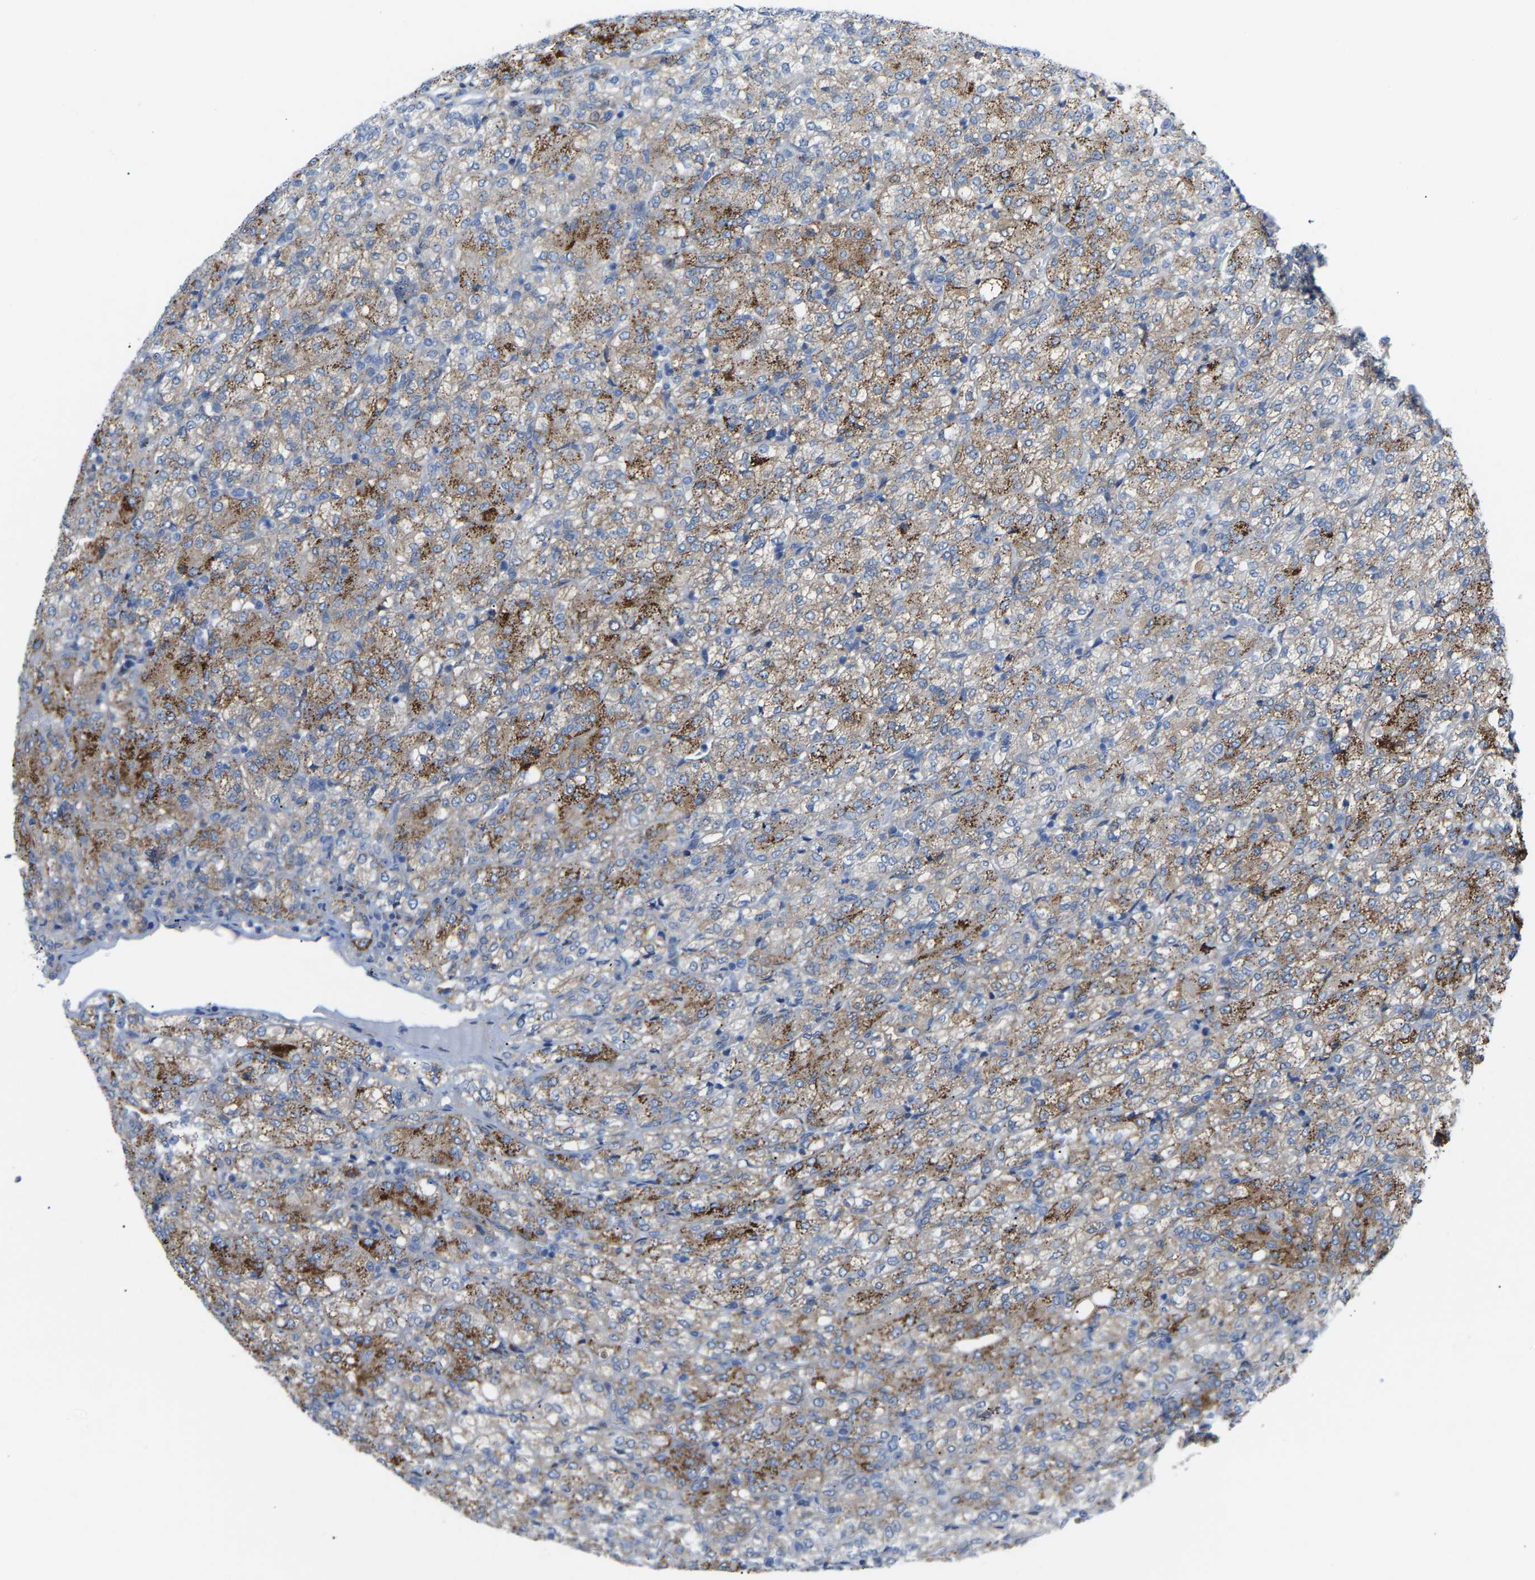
{"staining": {"intensity": "moderate", "quantity": ">75%", "location": "cytoplasmic/membranous"}, "tissue": "renal cancer", "cell_type": "Tumor cells", "image_type": "cancer", "snomed": [{"axis": "morphology", "description": "Adenocarcinoma, NOS"}, {"axis": "topography", "description": "Kidney"}], "caption": "Immunohistochemistry (IHC) micrograph of neoplastic tissue: human adenocarcinoma (renal) stained using immunohistochemistry (IHC) displays medium levels of moderate protein expression localized specifically in the cytoplasmic/membranous of tumor cells, appearing as a cytoplasmic/membranous brown color.", "gene": "ABTB2", "patient": {"sex": "male", "age": 77}}